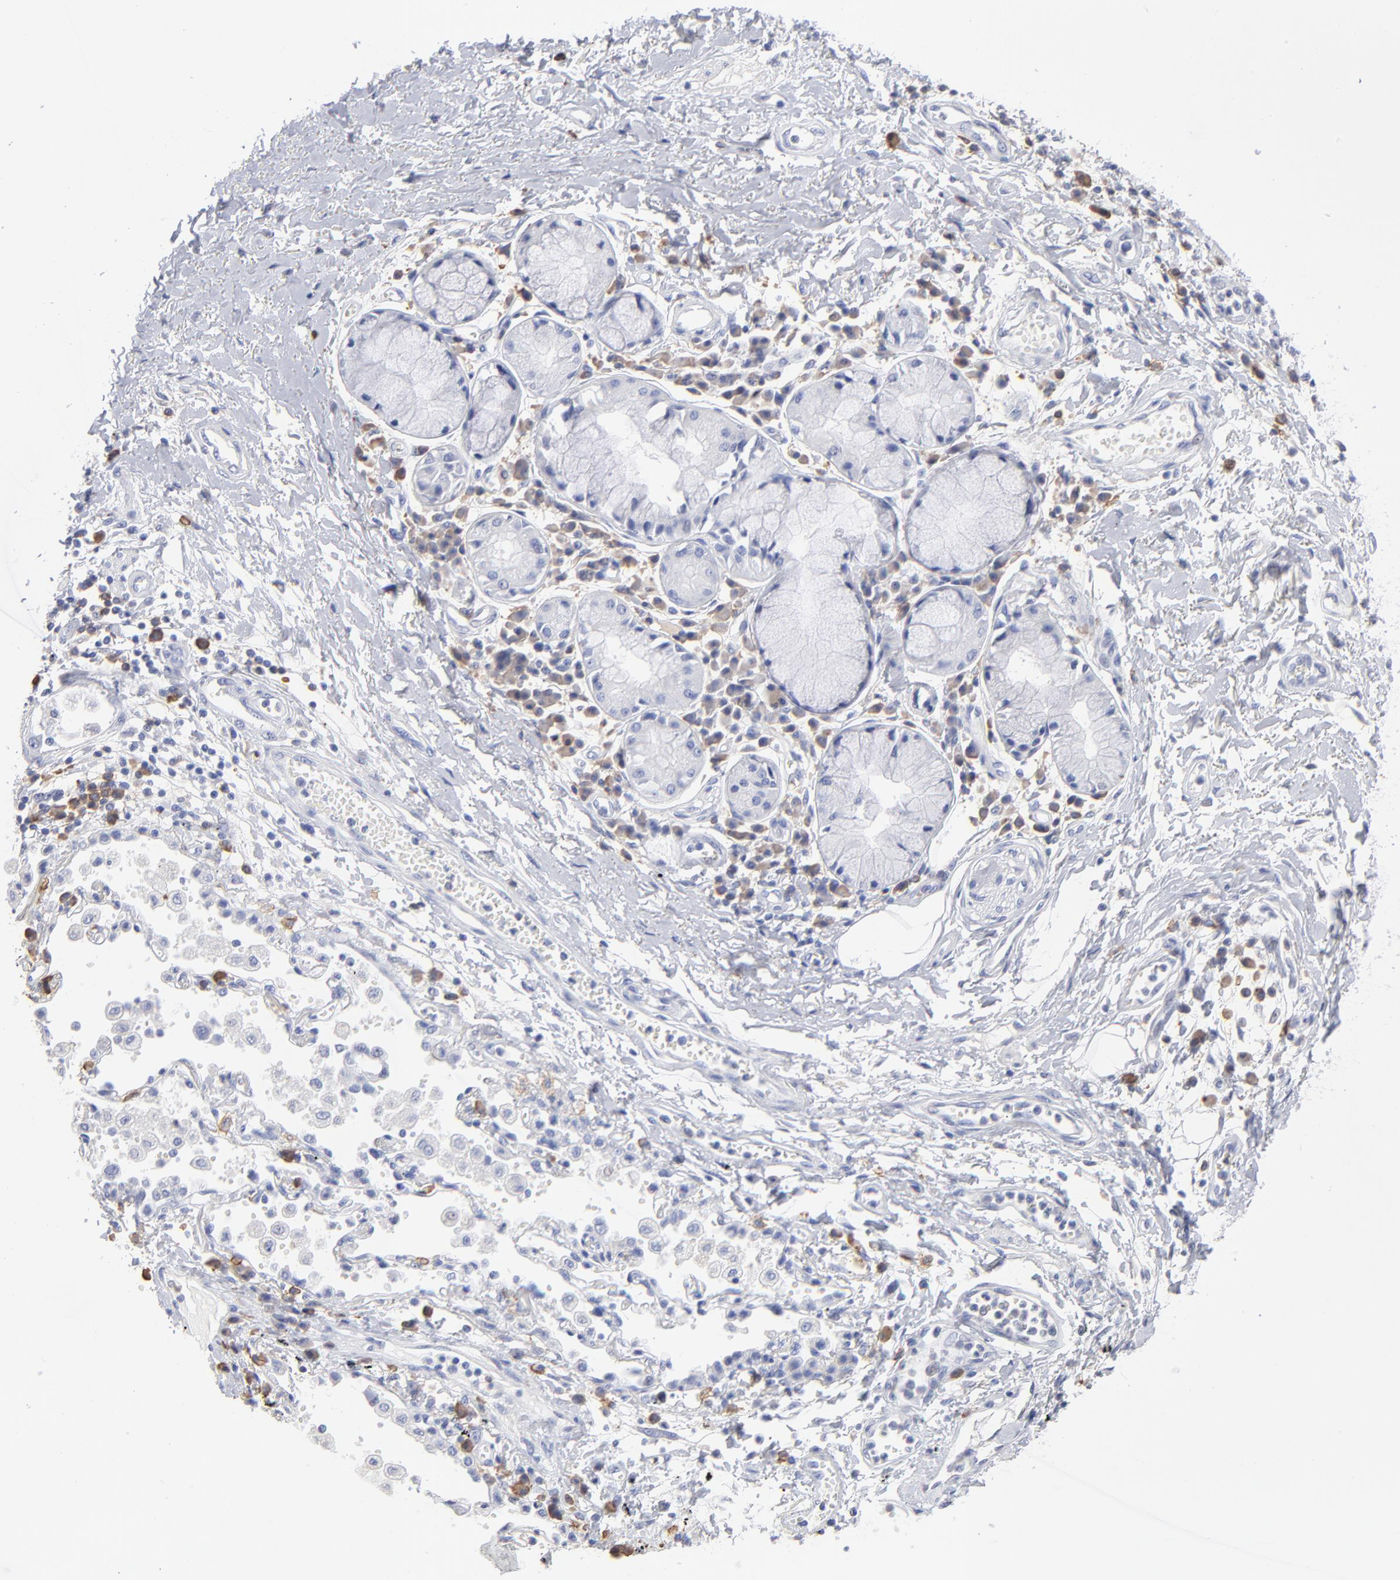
{"staining": {"intensity": "negative", "quantity": "none", "location": "none"}, "tissue": "adipose tissue", "cell_type": "Adipocytes", "image_type": "normal", "snomed": [{"axis": "morphology", "description": "Normal tissue, NOS"}, {"axis": "morphology", "description": "Adenocarcinoma, NOS"}, {"axis": "topography", "description": "Cartilage tissue"}, {"axis": "topography", "description": "Bronchus"}, {"axis": "topography", "description": "Lung"}], "caption": "This is a photomicrograph of immunohistochemistry (IHC) staining of normal adipose tissue, which shows no staining in adipocytes.", "gene": "LAT2", "patient": {"sex": "female", "age": 67}}